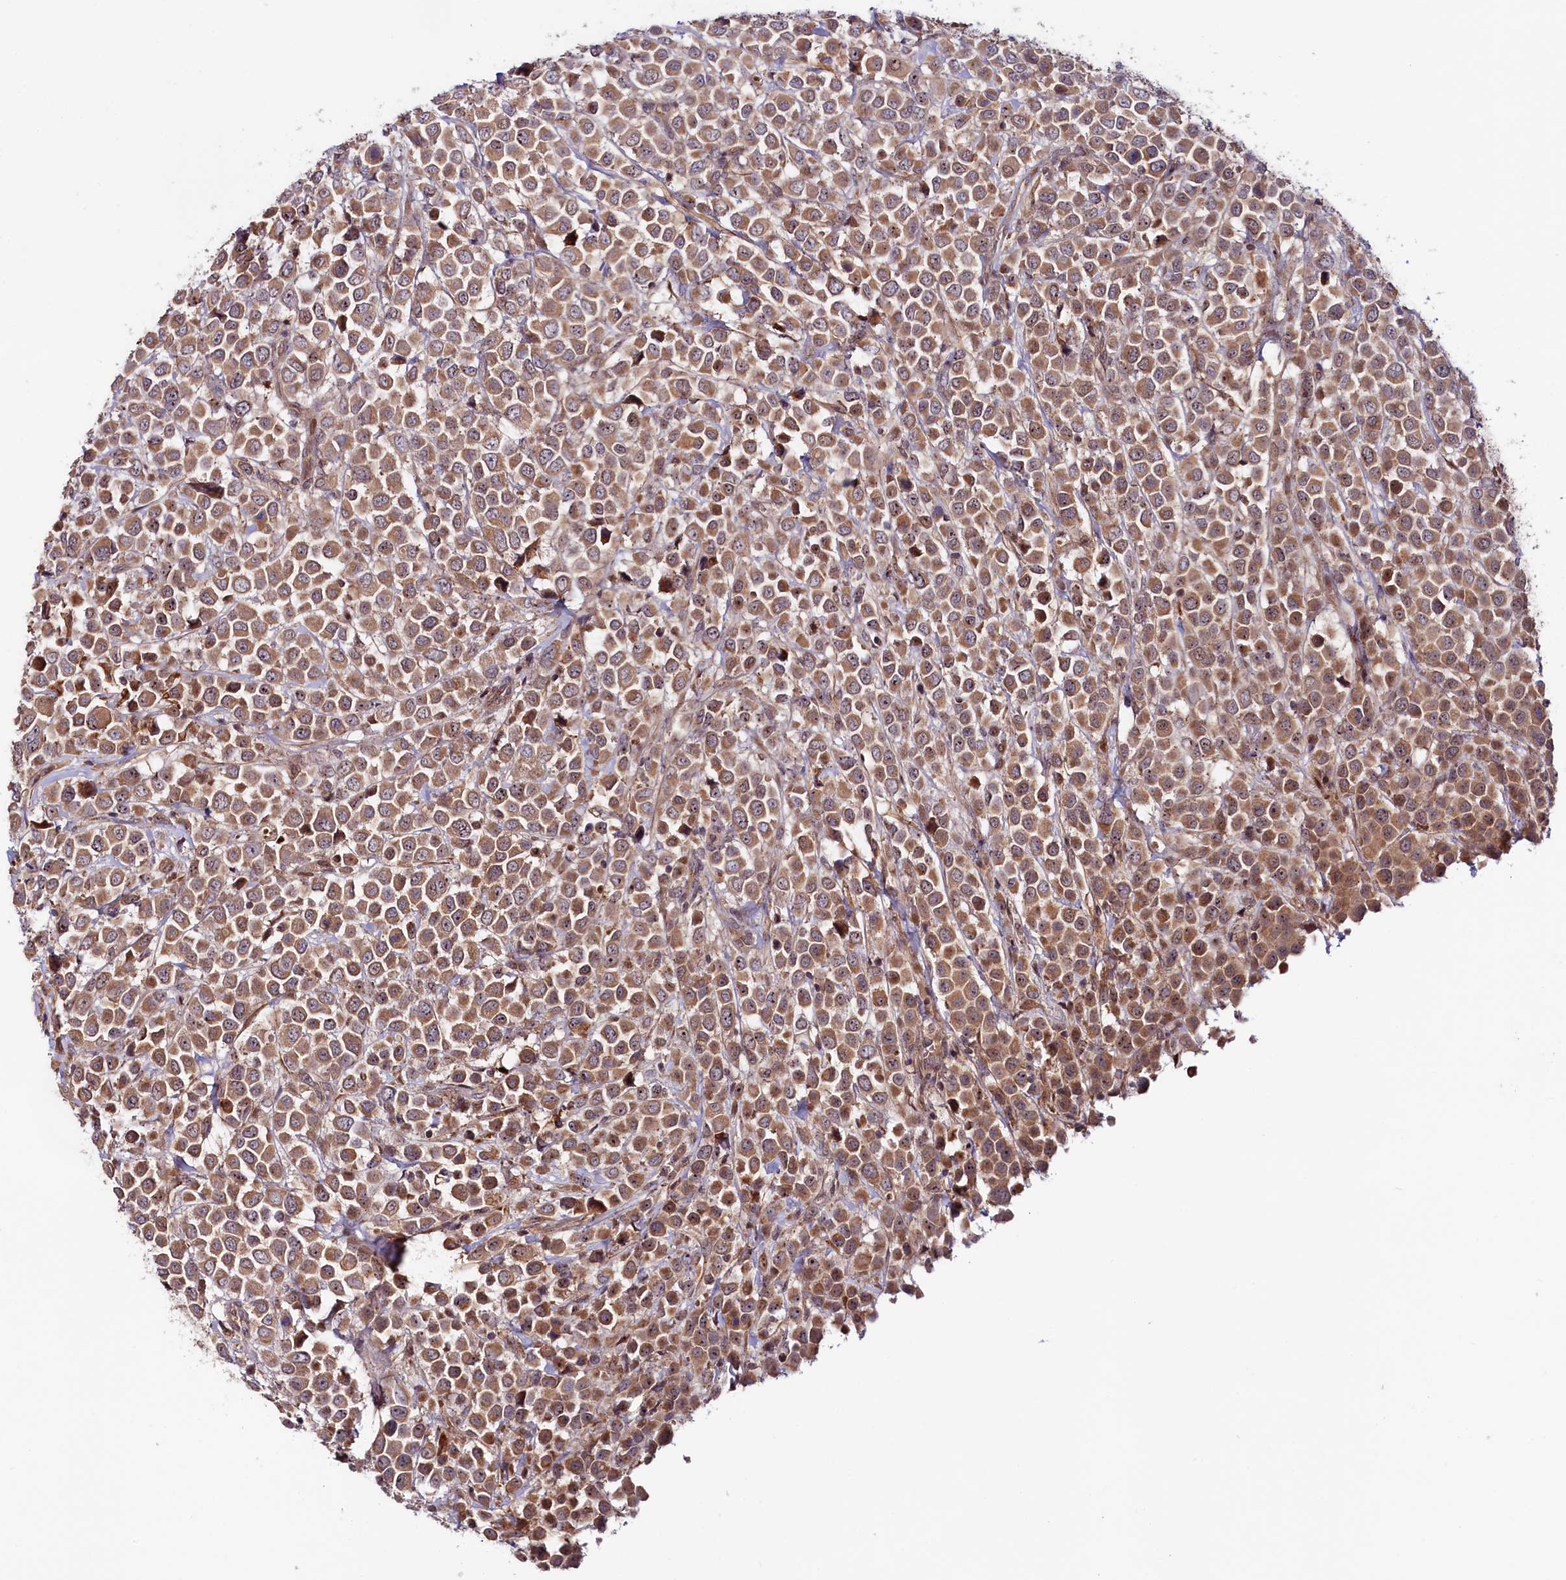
{"staining": {"intensity": "moderate", "quantity": ">75%", "location": "cytoplasmic/membranous,nuclear"}, "tissue": "breast cancer", "cell_type": "Tumor cells", "image_type": "cancer", "snomed": [{"axis": "morphology", "description": "Duct carcinoma"}, {"axis": "topography", "description": "Breast"}], "caption": "Immunohistochemistry (IHC) histopathology image of breast infiltrating ductal carcinoma stained for a protein (brown), which exhibits medium levels of moderate cytoplasmic/membranous and nuclear expression in about >75% of tumor cells.", "gene": "NEDD1", "patient": {"sex": "female", "age": 61}}